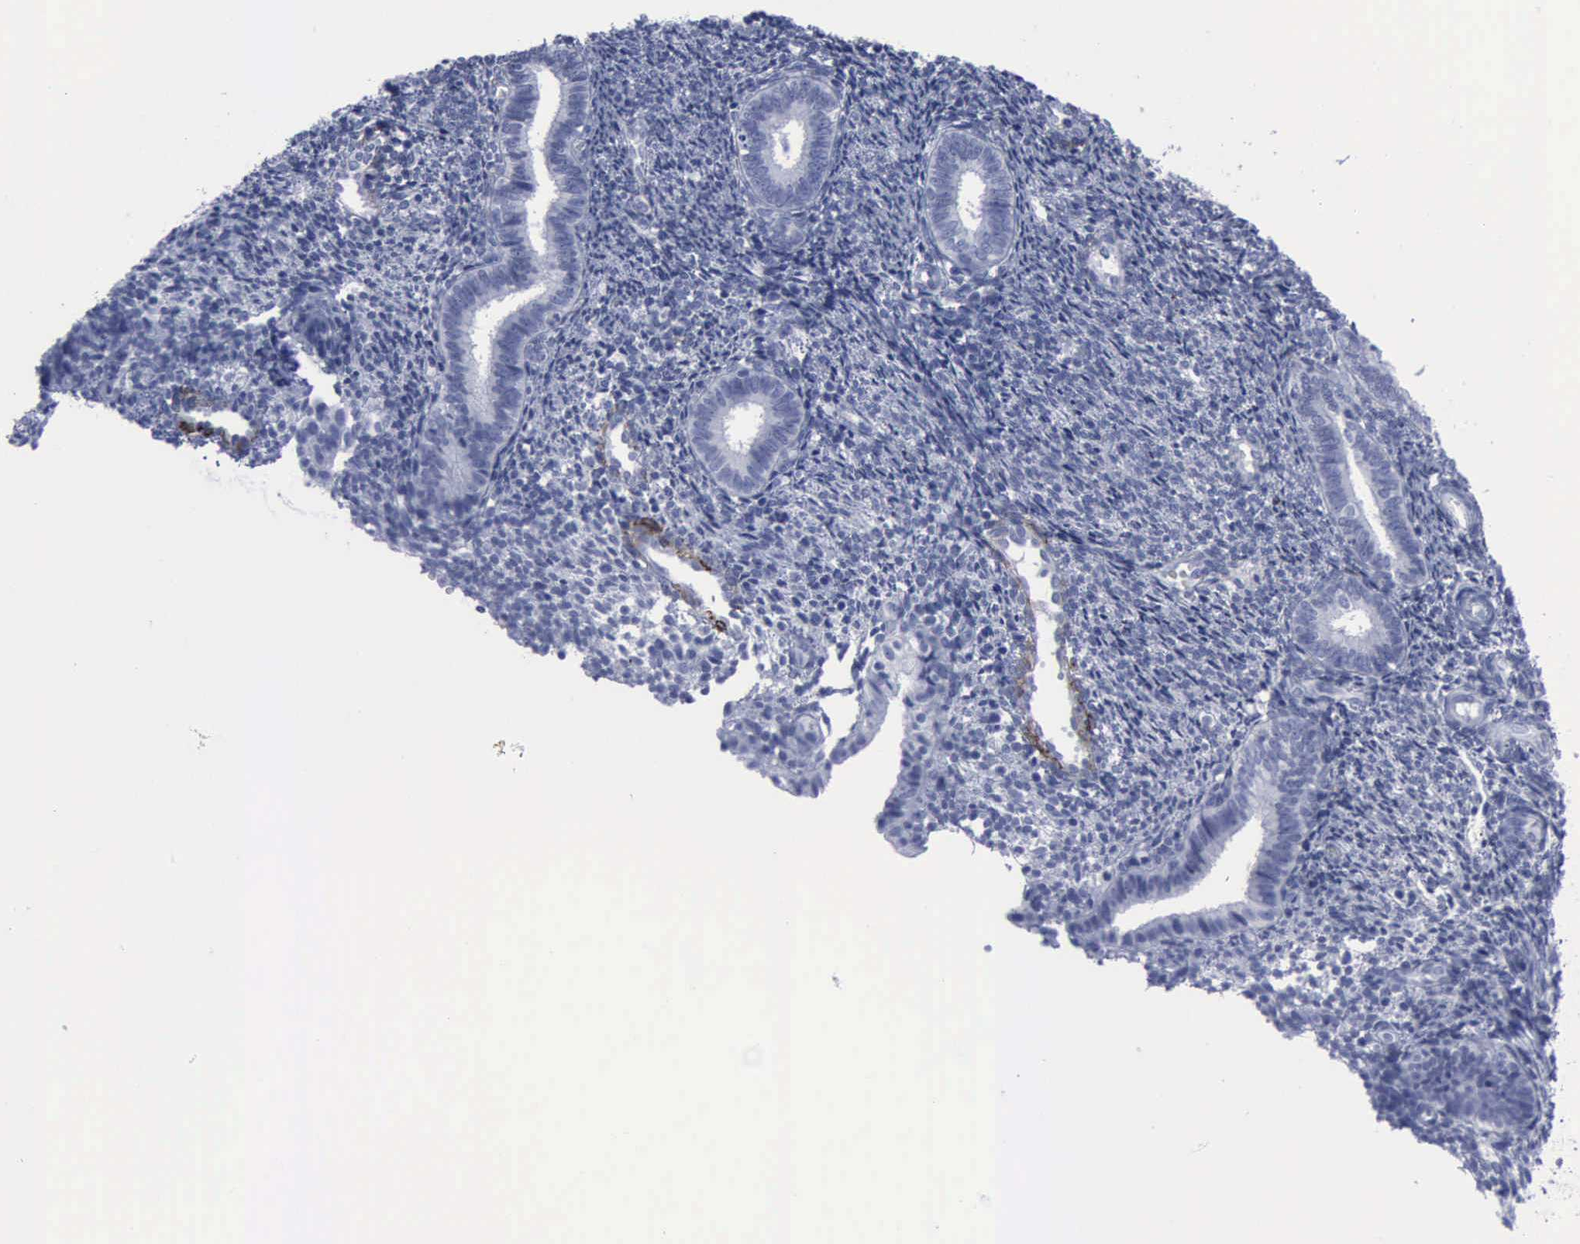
{"staining": {"intensity": "moderate", "quantity": "25%-75%", "location": "cytoplasmic/membranous"}, "tissue": "endometrium", "cell_type": "Cells in endometrial stroma", "image_type": "normal", "snomed": [{"axis": "morphology", "description": "Normal tissue, NOS"}, {"axis": "topography", "description": "Endometrium"}], "caption": "Immunohistochemical staining of normal human endometrium exhibits moderate cytoplasmic/membranous protein positivity in approximately 25%-75% of cells in endometrial stroma. The staining was performed using DAB to visualize the protein expression in brown, while the nuclei were stained in blue with hematoxylin (Magnification: 20x).", "gene": "NGFR", "patient": {"sex": "female", "age": 27}}